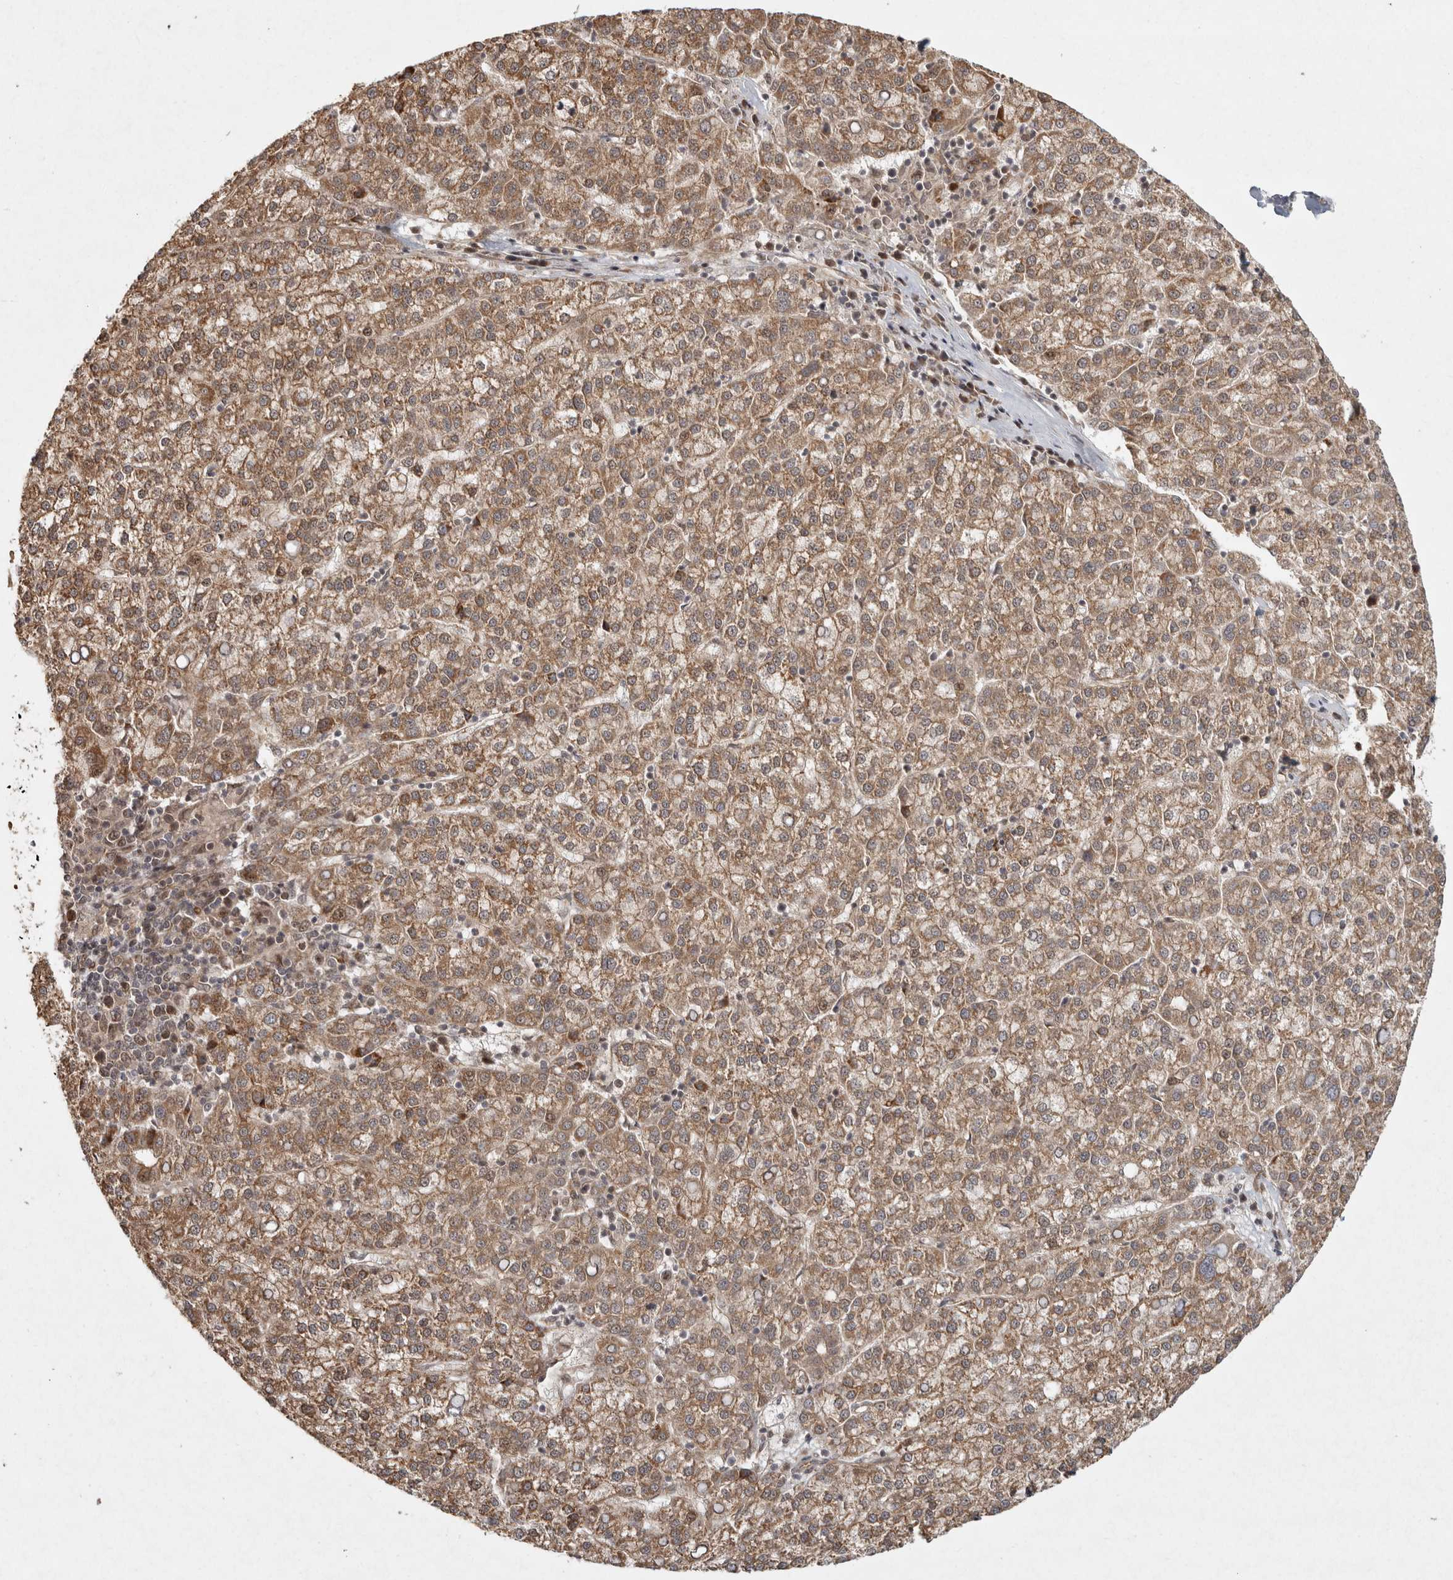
{"staining": {"intensity": "moderate", "quantity": ">75%", "location": "cytoplasmic/membranous"}, "tissue": "liver cancer", "cell_type": "Tumor cells", "image_type": "cancer", "snomed": [{"axis": "morphology", "description": "Carcinoma, Hepatocellular, NOS"}, {"axis": "topography", "description": "Liver"}], "caption": "Protein expression analysis of human liver hepatocellular carcinoma reveals moderate cytoplasmic/membranous staining in approximately >75% of tumor cells.", "gene": "CAMSAP2", "patient": {"sex": "female", "age": 58}}